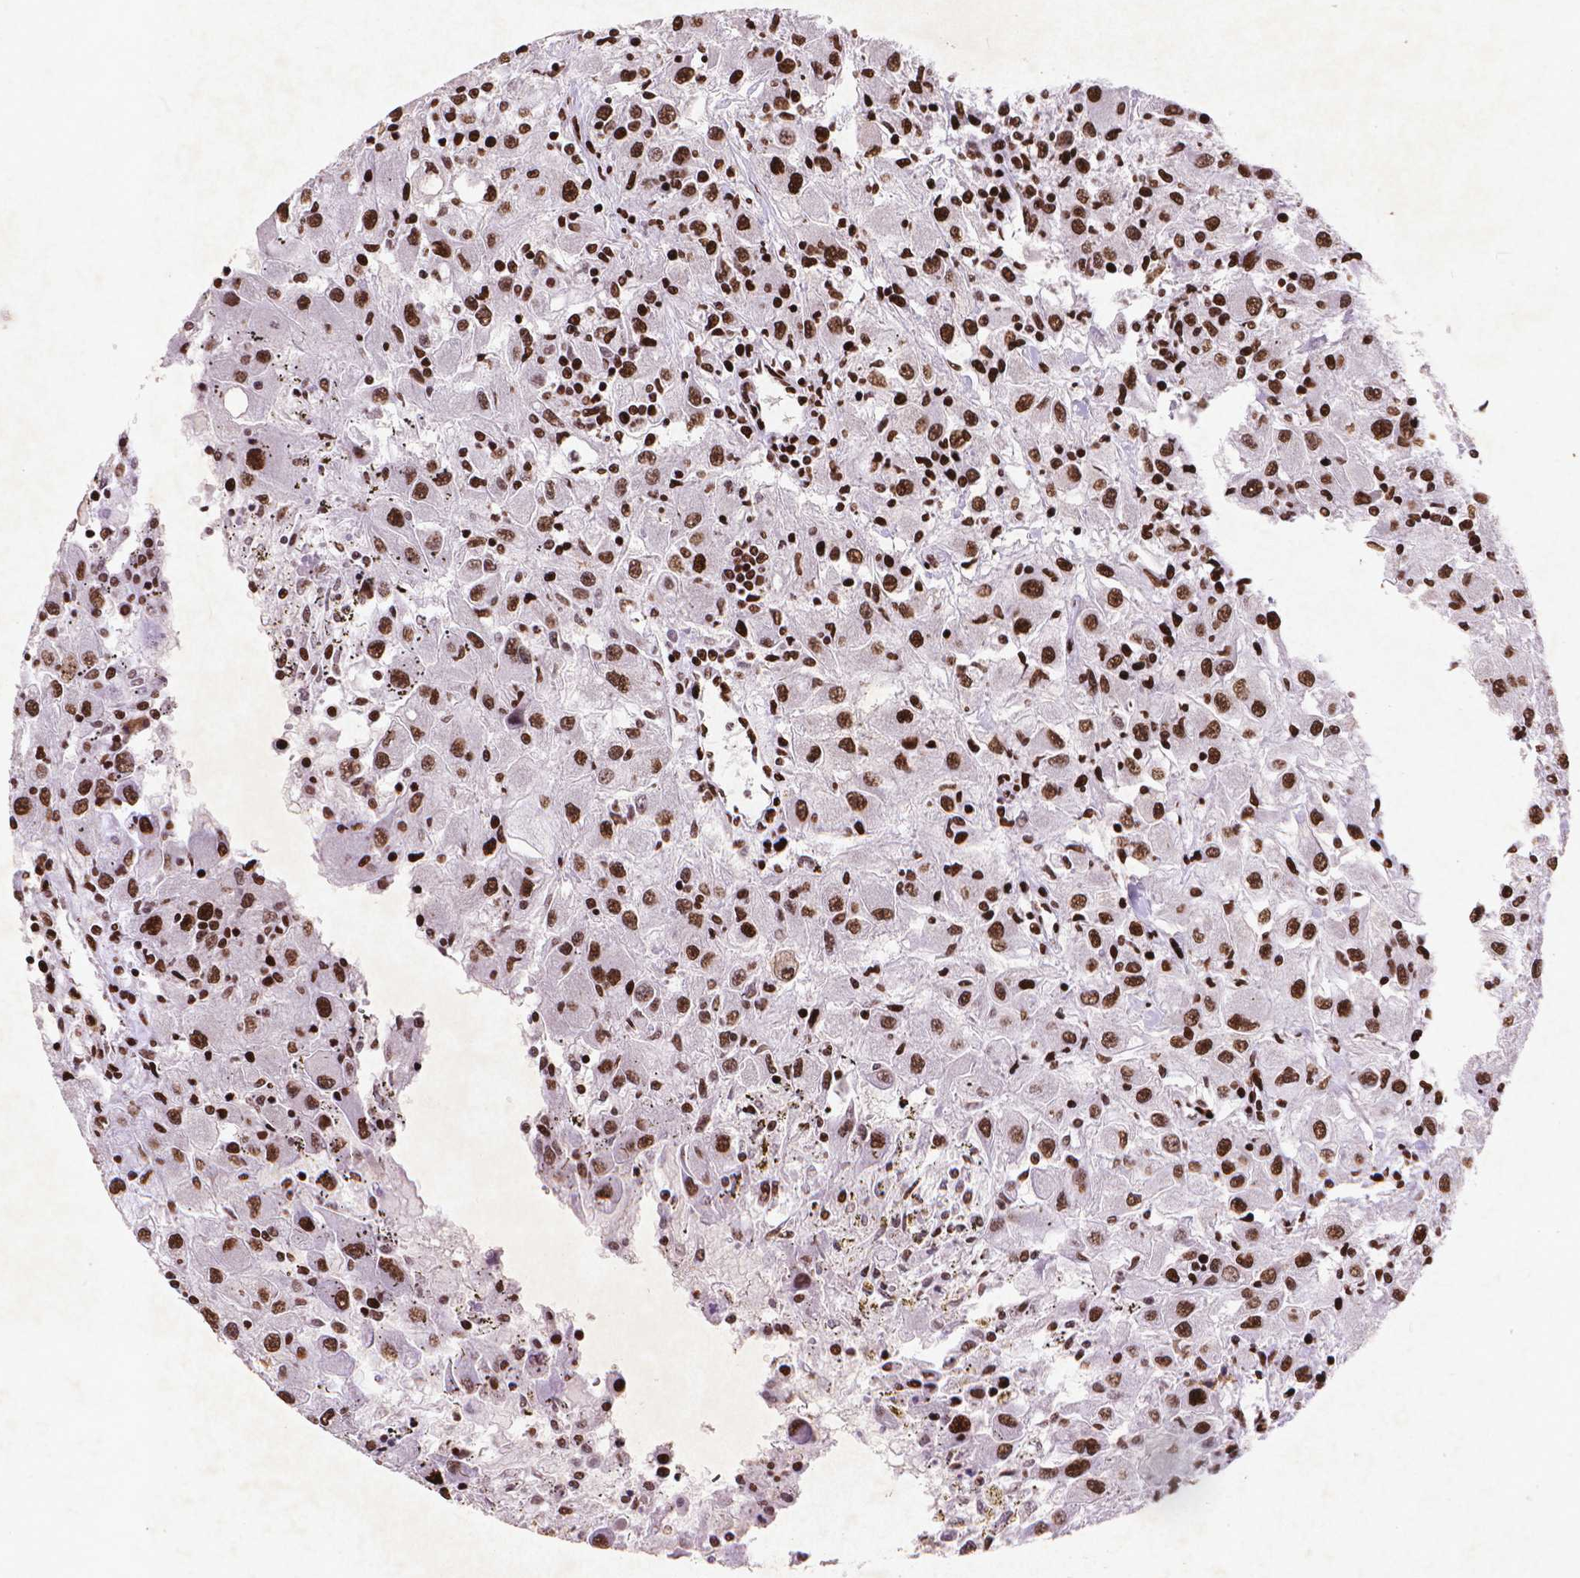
{"staining": {"intensity": "strong", "quantity": ">75%", "location": "nuclear"}, "tissue": "renal cancer", "cell_type": "Tumor cells", "image_type": "cancer", "snomed": [{"axis": "morphology", "description": "Adenocarcinoma, NOS"}, {"axis": "topography", "description": "Kidney"}], "caption": "Tumor cells exhibit strong nuclear staining in approximately >75% of cells in renal adenocarcinoma.", "gene": "CITED2", "patient": {"sex": "female", "age": 67}}